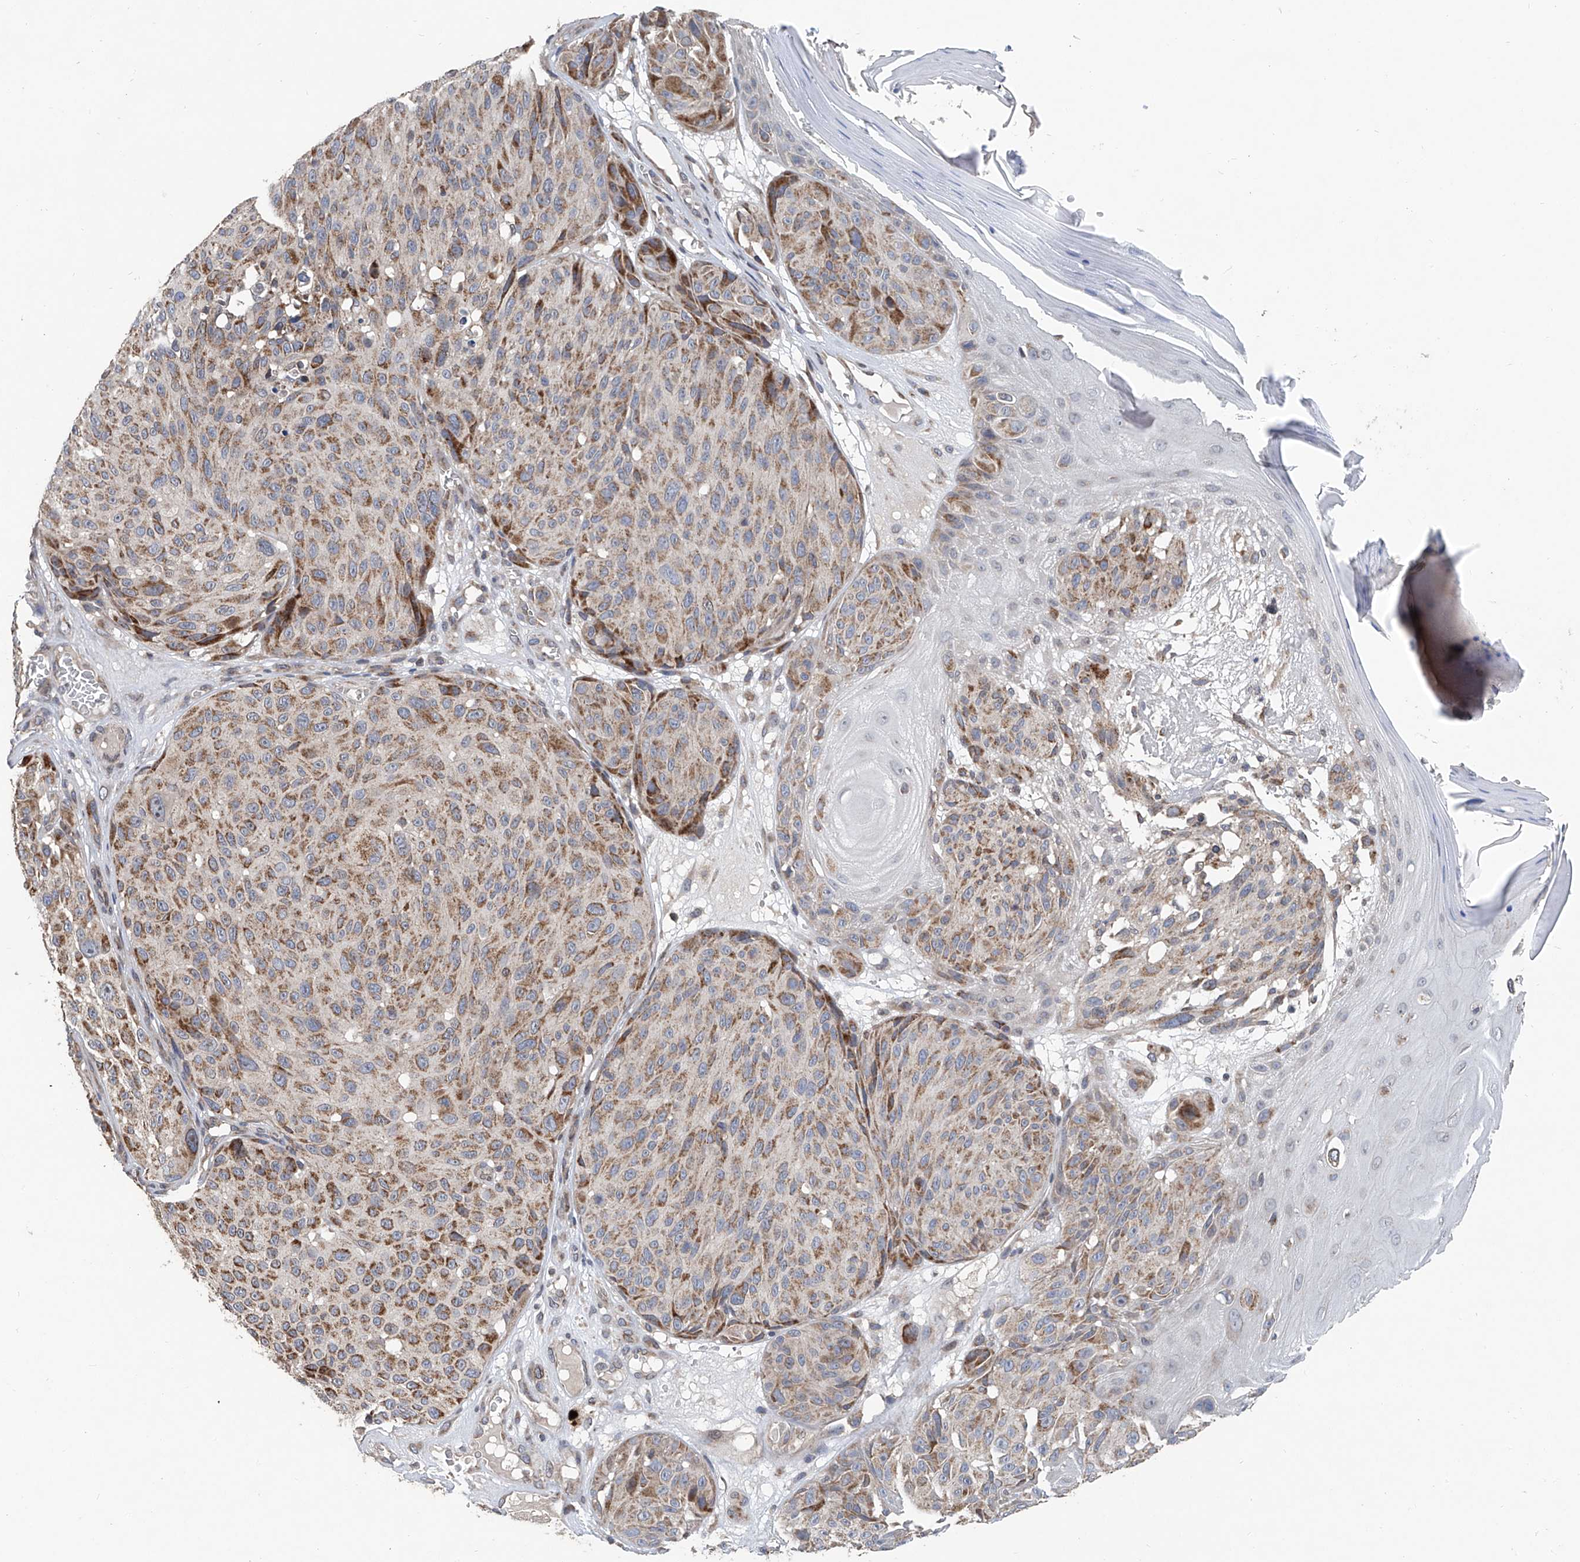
{"staining": {"intensity": "moderate", "quantity": ">75%", "location": "cytoplasmic/membranous"}, "tissue": "melanoma", "cell_type": "Tumor cells", "image_type": "cancer", "snomed": [{"axis": "morphology", "description": "Malignant melanoma, NOS"}, {"axis": "topography", "description": "Skin"}], "caption": "Protein expression analysis of melanoma exhibits moderate cytoplasmic/membranous expression in about >75% of tumor cells.", "gene": "BCKDHB", "patient": {"sex": "male", "age": 83}}